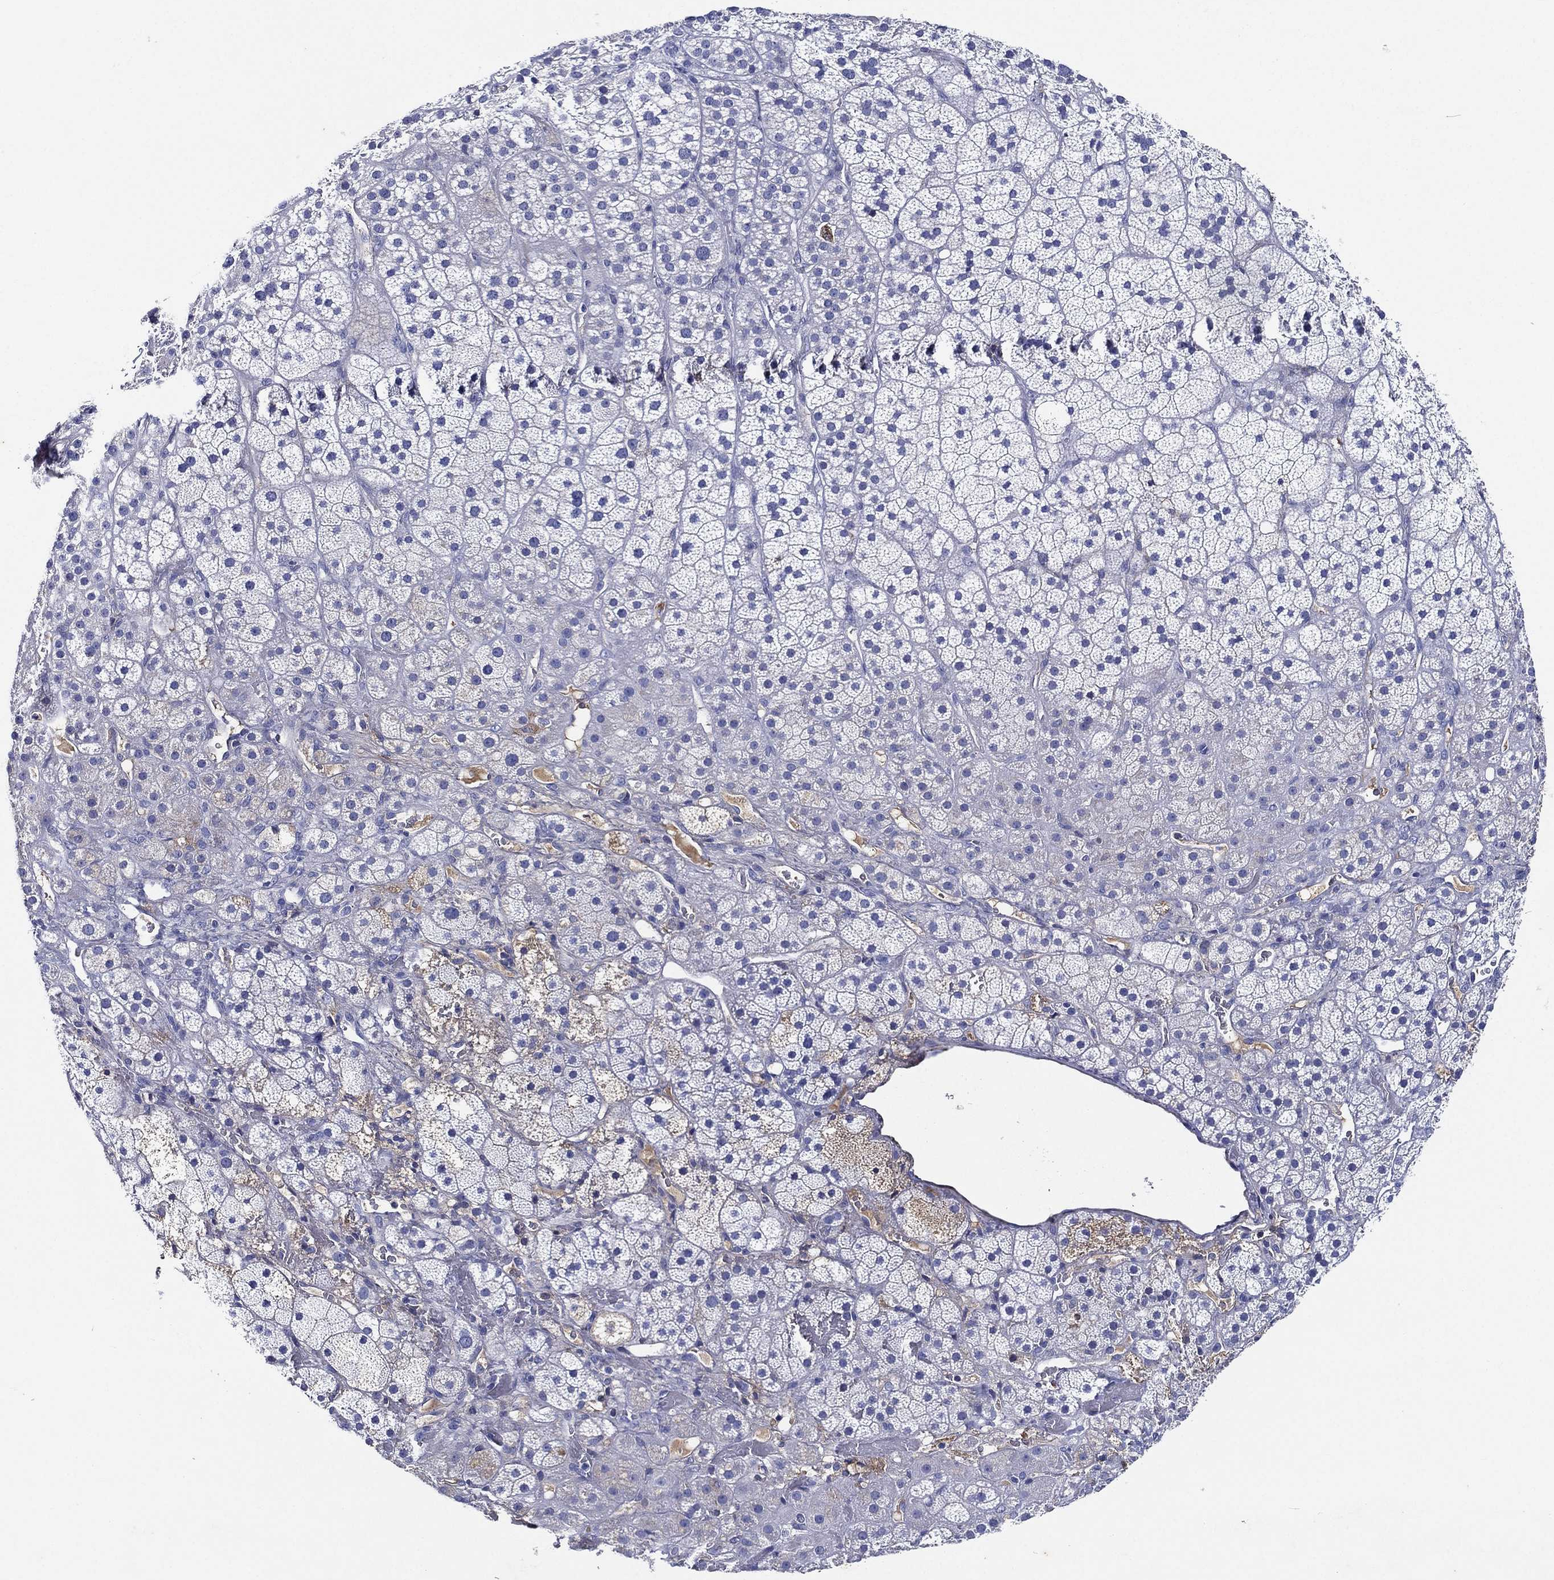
{"staining": {"intensity": "negative", "quantity": "none", "location": "none"}, "tissue": "adrenal gland", "cell_type": "Glandular cells", "image_type": "normal", "snomed": [{"axis": "morphology", "description": "Normal tissue, NOS"}, {"axis": "topography", "description": "Adrenal gland"}], "caption": "The immunohistochemistry (IHC) image has no significant staining in glandular cells of adrenal gland. (Immunohistochemistry (ihc), brightfield microscopy, high magnification).", "gene": "TMPRSS11D", "patient": {"sex": "male", "age": 57}}